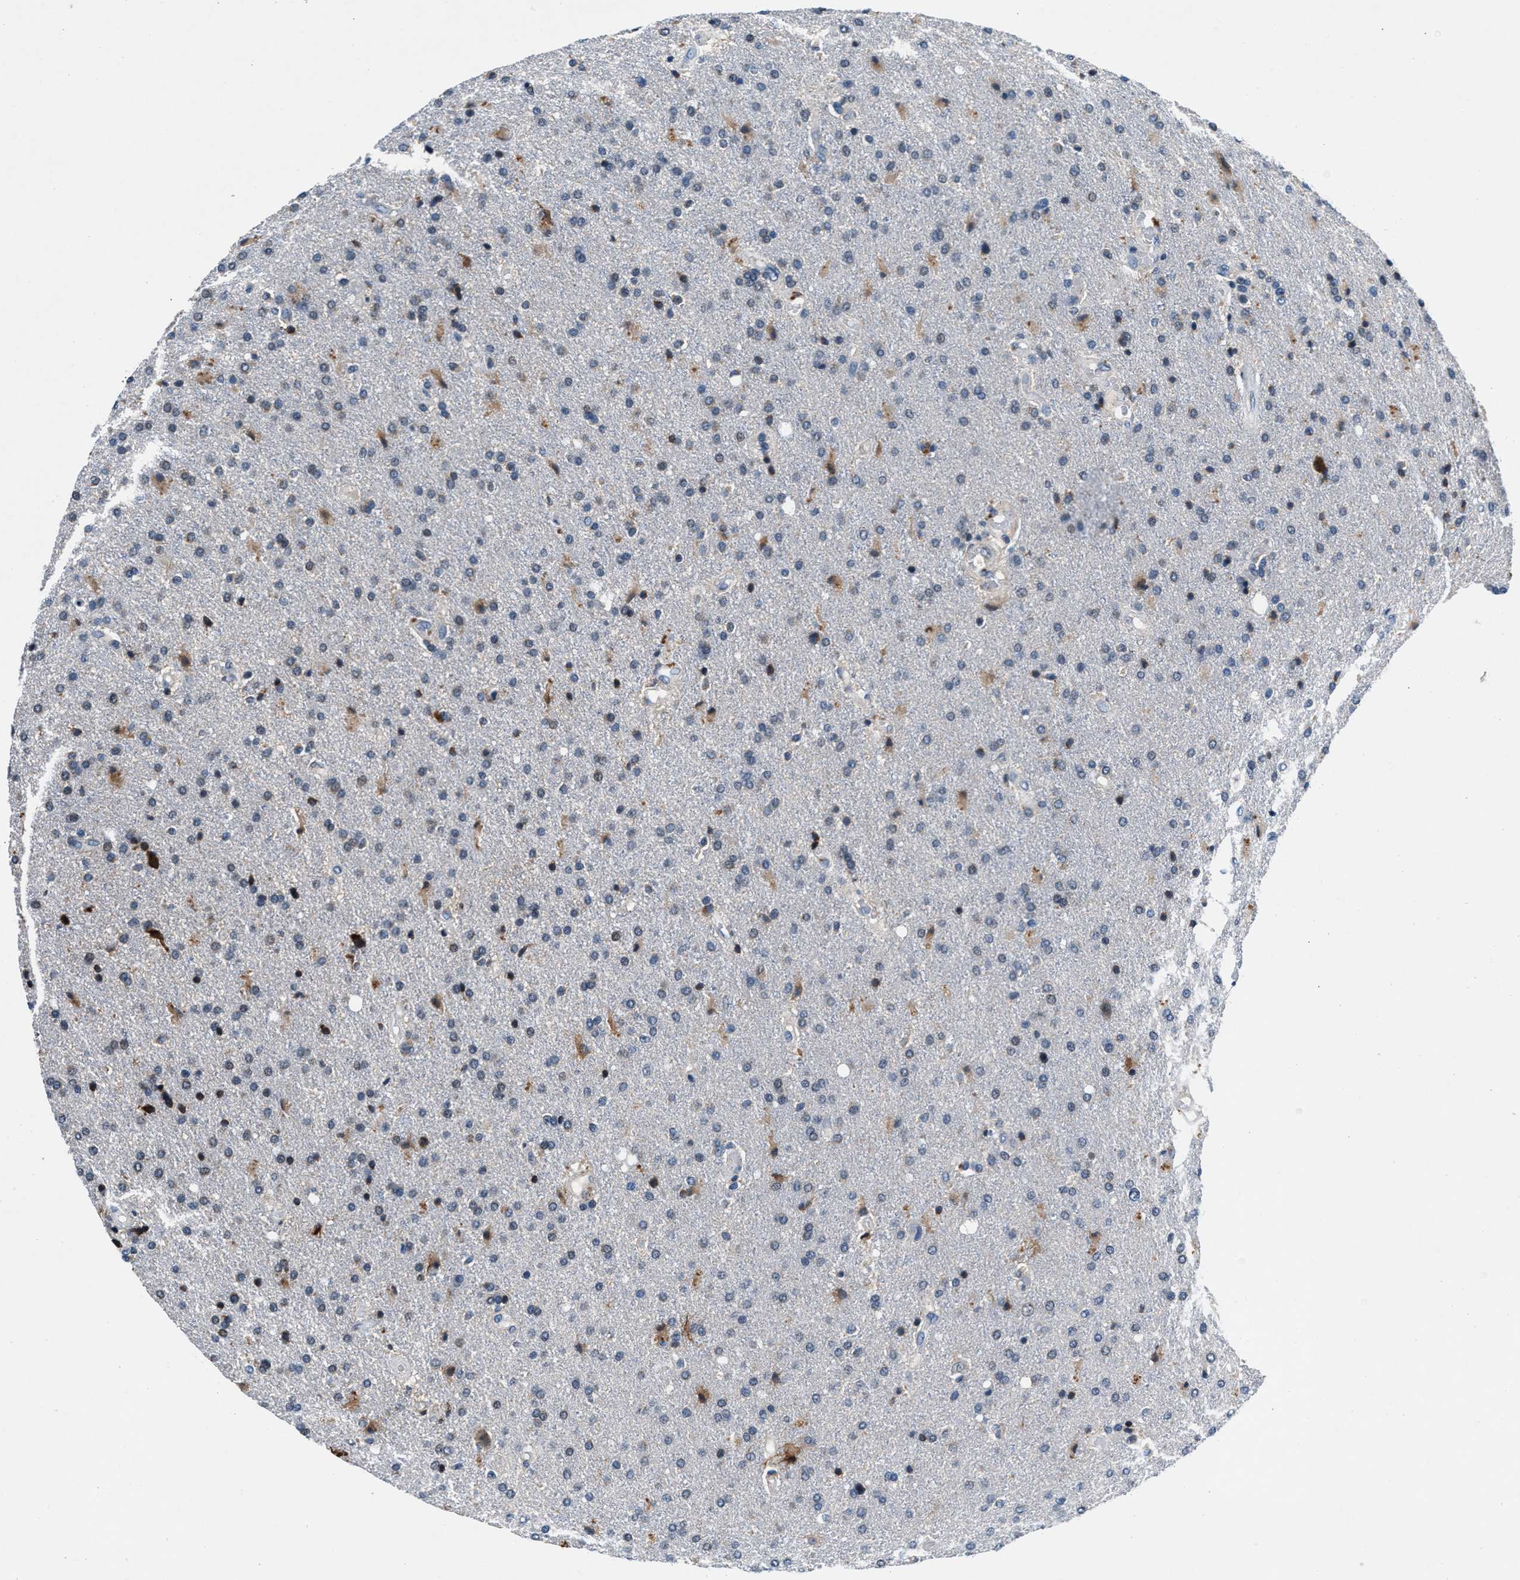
{"staining": {"intensity": "weak", "quantity": "<25%", "location": "cytoplasmic/membranous"}, "tissue": "glioma", "cell_type": "Tumor cells", "image_type": "cancer", "snomed": [{"axis": "morphology", "description": "Glioma, malignant, High grade"}, {"axis": "topography", "description": "Brain"}], "caption": "Immunohistochemistry (IHC) micrograph of glioma stained for a protein (brown), which displays no positivity in tumor cells.", "gene": "DENND6B", "patient": {"sex": "male", "age": 72}}